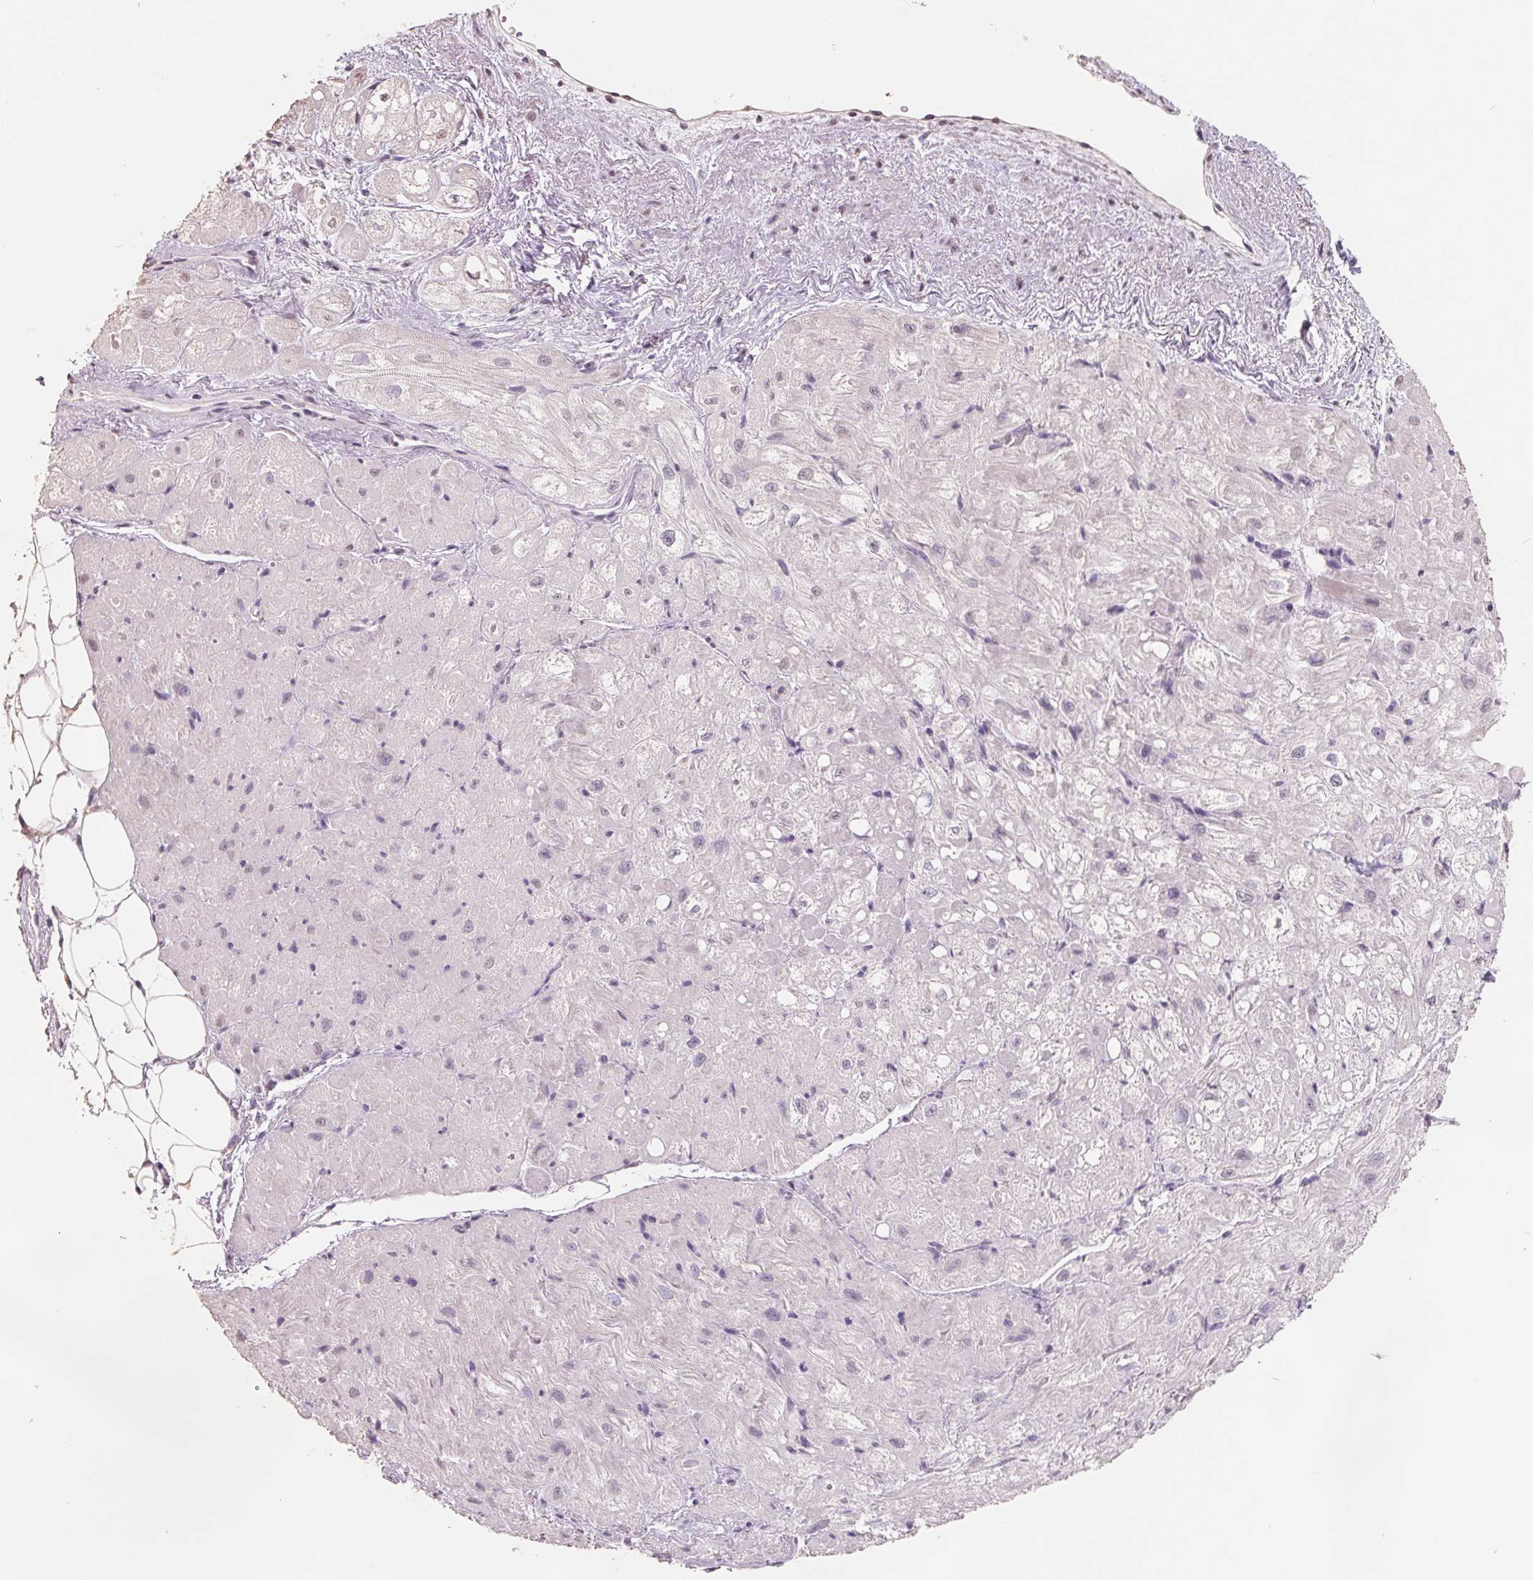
{"staining": {"intensity": "weak", "quantity": "<25%", "location": "cytoplasmic/membranous"}, "tissue": "heart muscle", "cell_type": "Cardiomyocytes", "image_type": "normal", "snomed": [{"axis": "morphology", "description": "Normal tissue, NOS"}, {"axis": "topography", "description": "Heart"}], "caption": "High power microscopy photomicrograph of an immunohistochemistry (IHC) histopathology image of benign heart muscle, revealing no significant expression in cardiomyocytes.", "gene": "FTCD", "patient": {"sex": "female", "age": 69}}